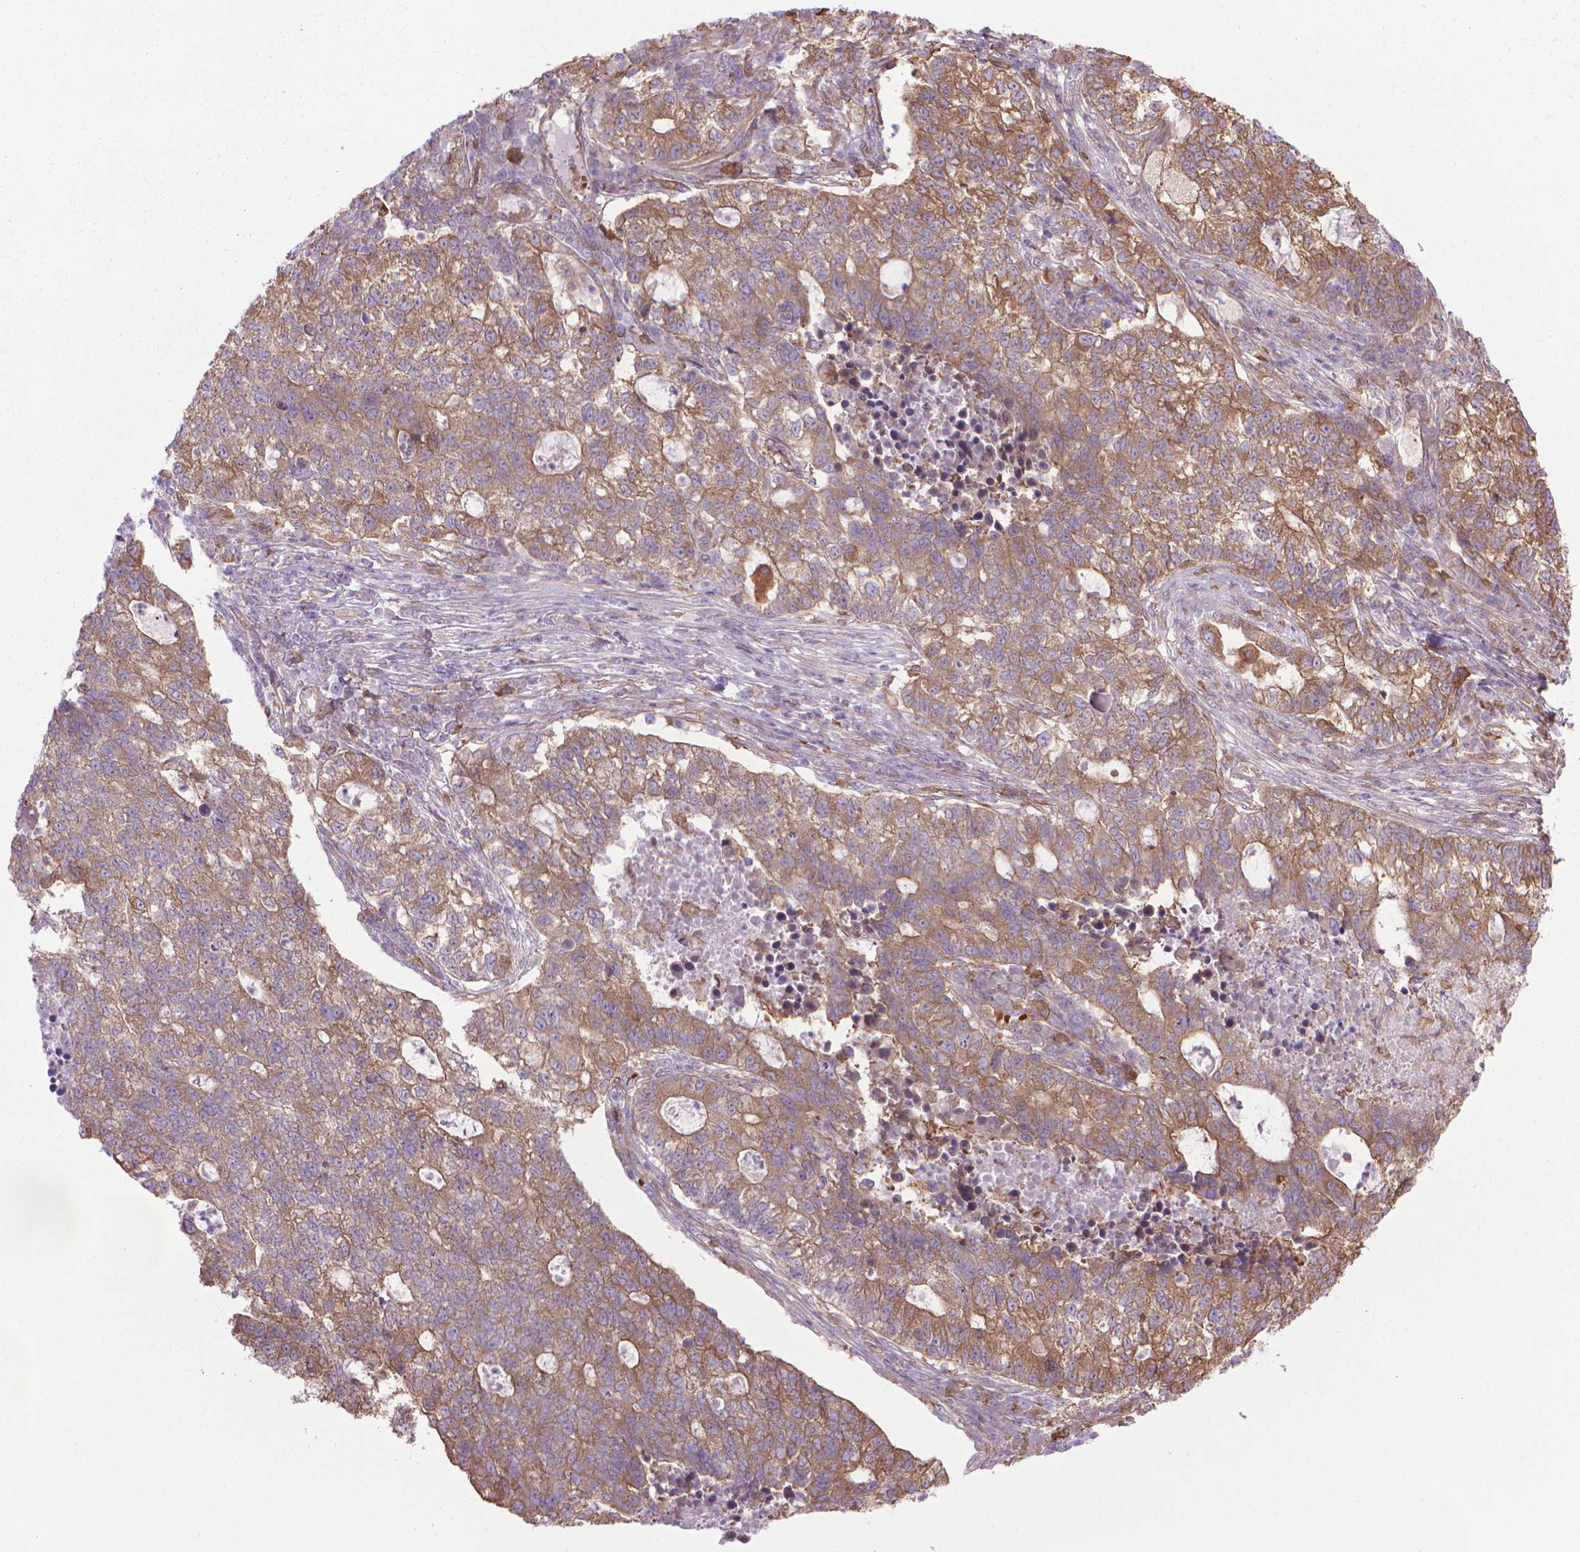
{"staining": {"intensity": "moderate", "quantity": ">75%", "location": "cytoplasmic/membranous"}, "tissue": "lung cancer", "cell_type": "Tumor cells", "image_type": "cancer", "snomed": [{"axis": "morphology", "description": "Adenocarcinoma, NOS"}, {"axis": "topography", "description": "Lung"}], "caption": "Immunohistochemical staining of lung adenocarcinoma exhibits medium levels of moderate cytoplasmic/membranous protein positivity in approximately >75% of tumor cells. Using DAB (brown) and hematoxylin (blue) stains, captured at high magnification using brightfield microscopy.", "gene": "CORO1B", "patient": {"sex": "male", "age": 57}}